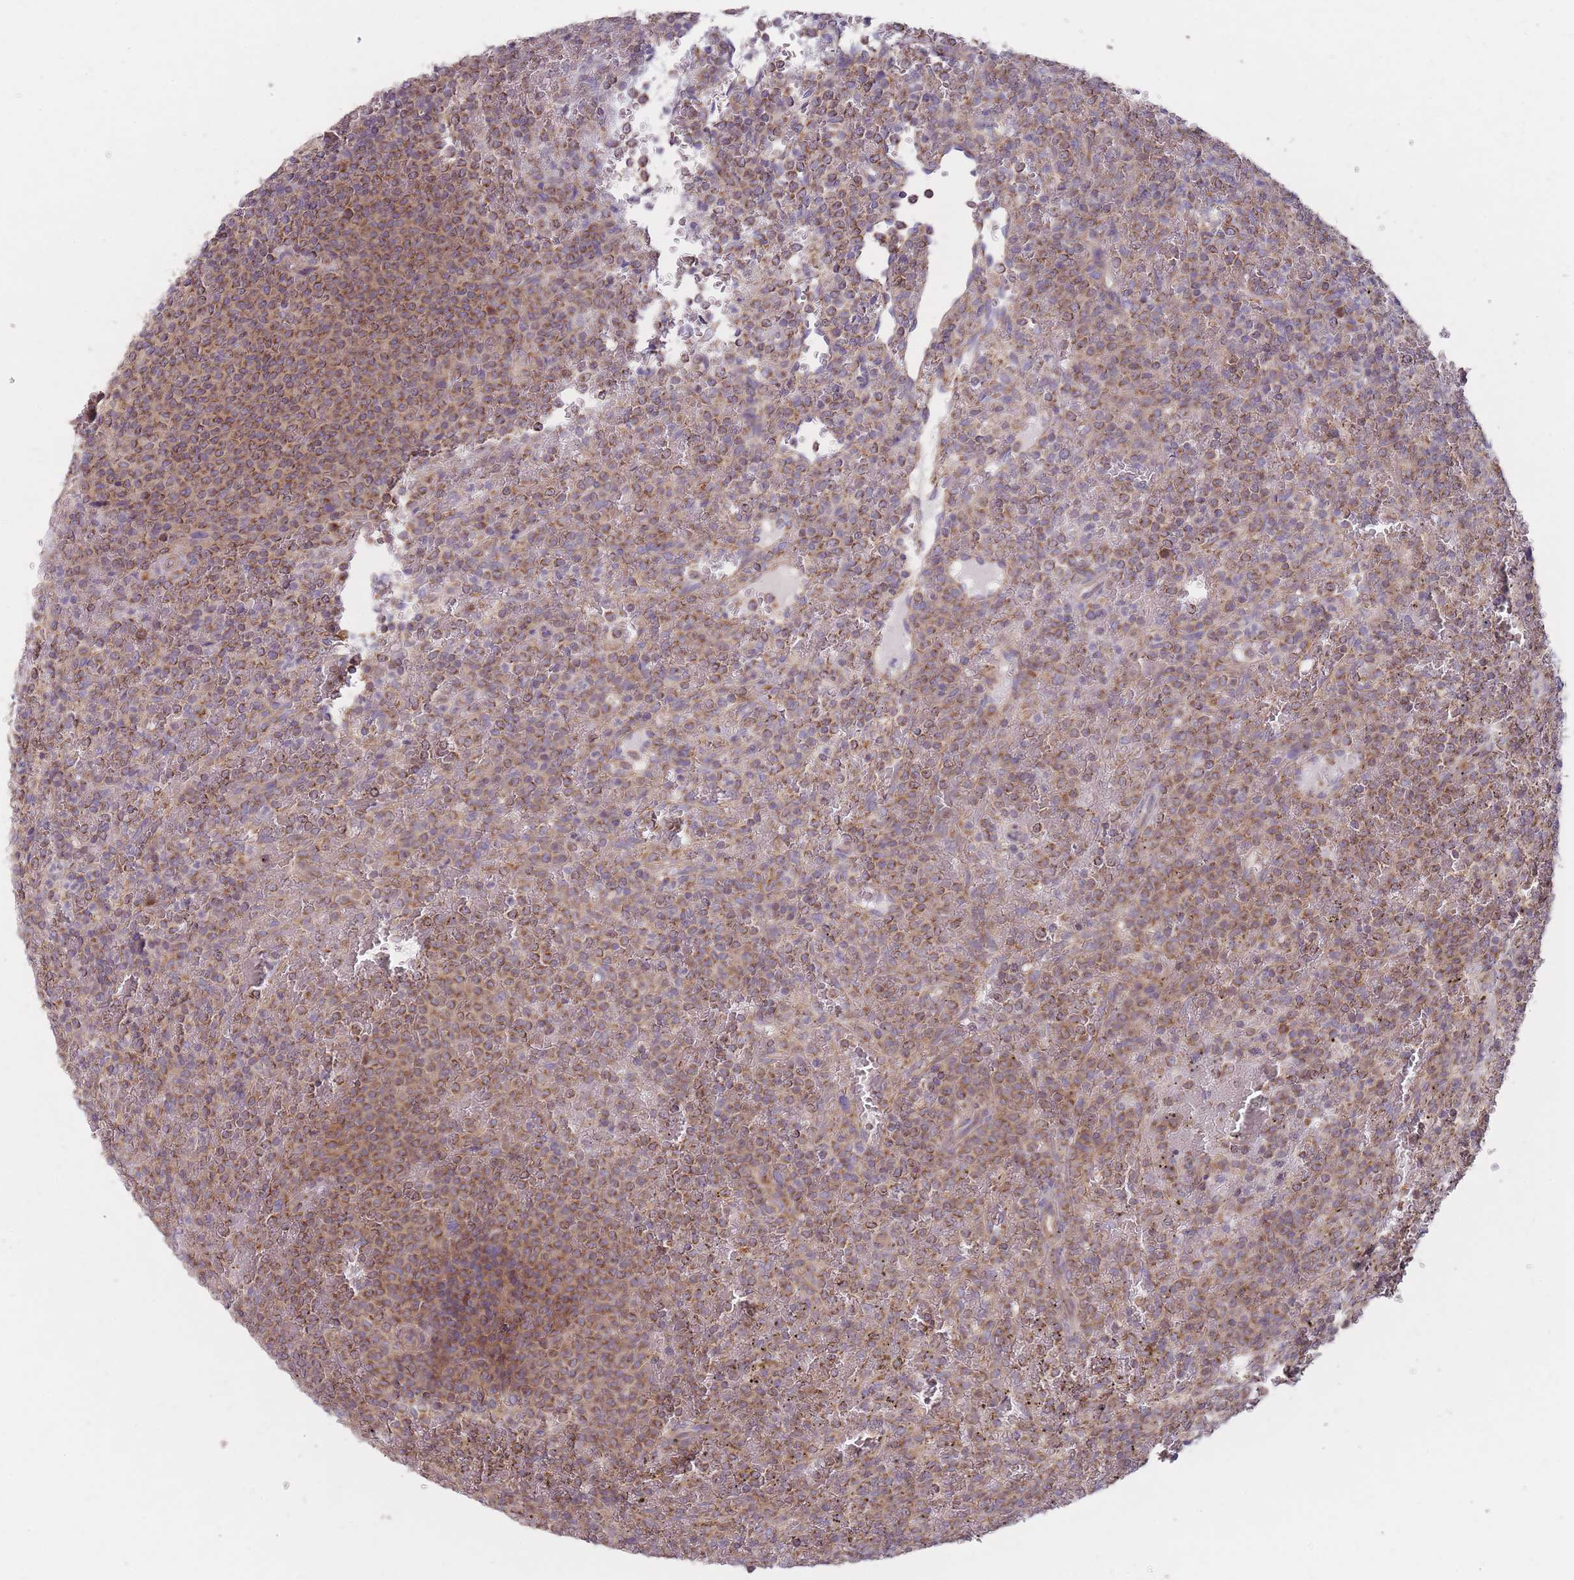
{"staining": {"intensity": "moderate", "quantity": ">75%", "location": "cytoplasmic/membranous"}, "tissue": "lymphoma", "cell_type": "Tumor cells", "image_type": "cancer", "snomed": [{"axis": "morphology", "description": "Malignant lymphoma, non-Hodgkin's type, Low grade"}, {"axis": "topography", "description": "Spleen"}], "caption": "DAB (3,3'-diaminobenzidine) immunohistochemical staining of lymphoma displays moderate cytoplasmic/membranous protein positivity in about >75% of tumor cells.", "gene": "NDUFA9", "patient": {"sex": "male", "age": 60}}